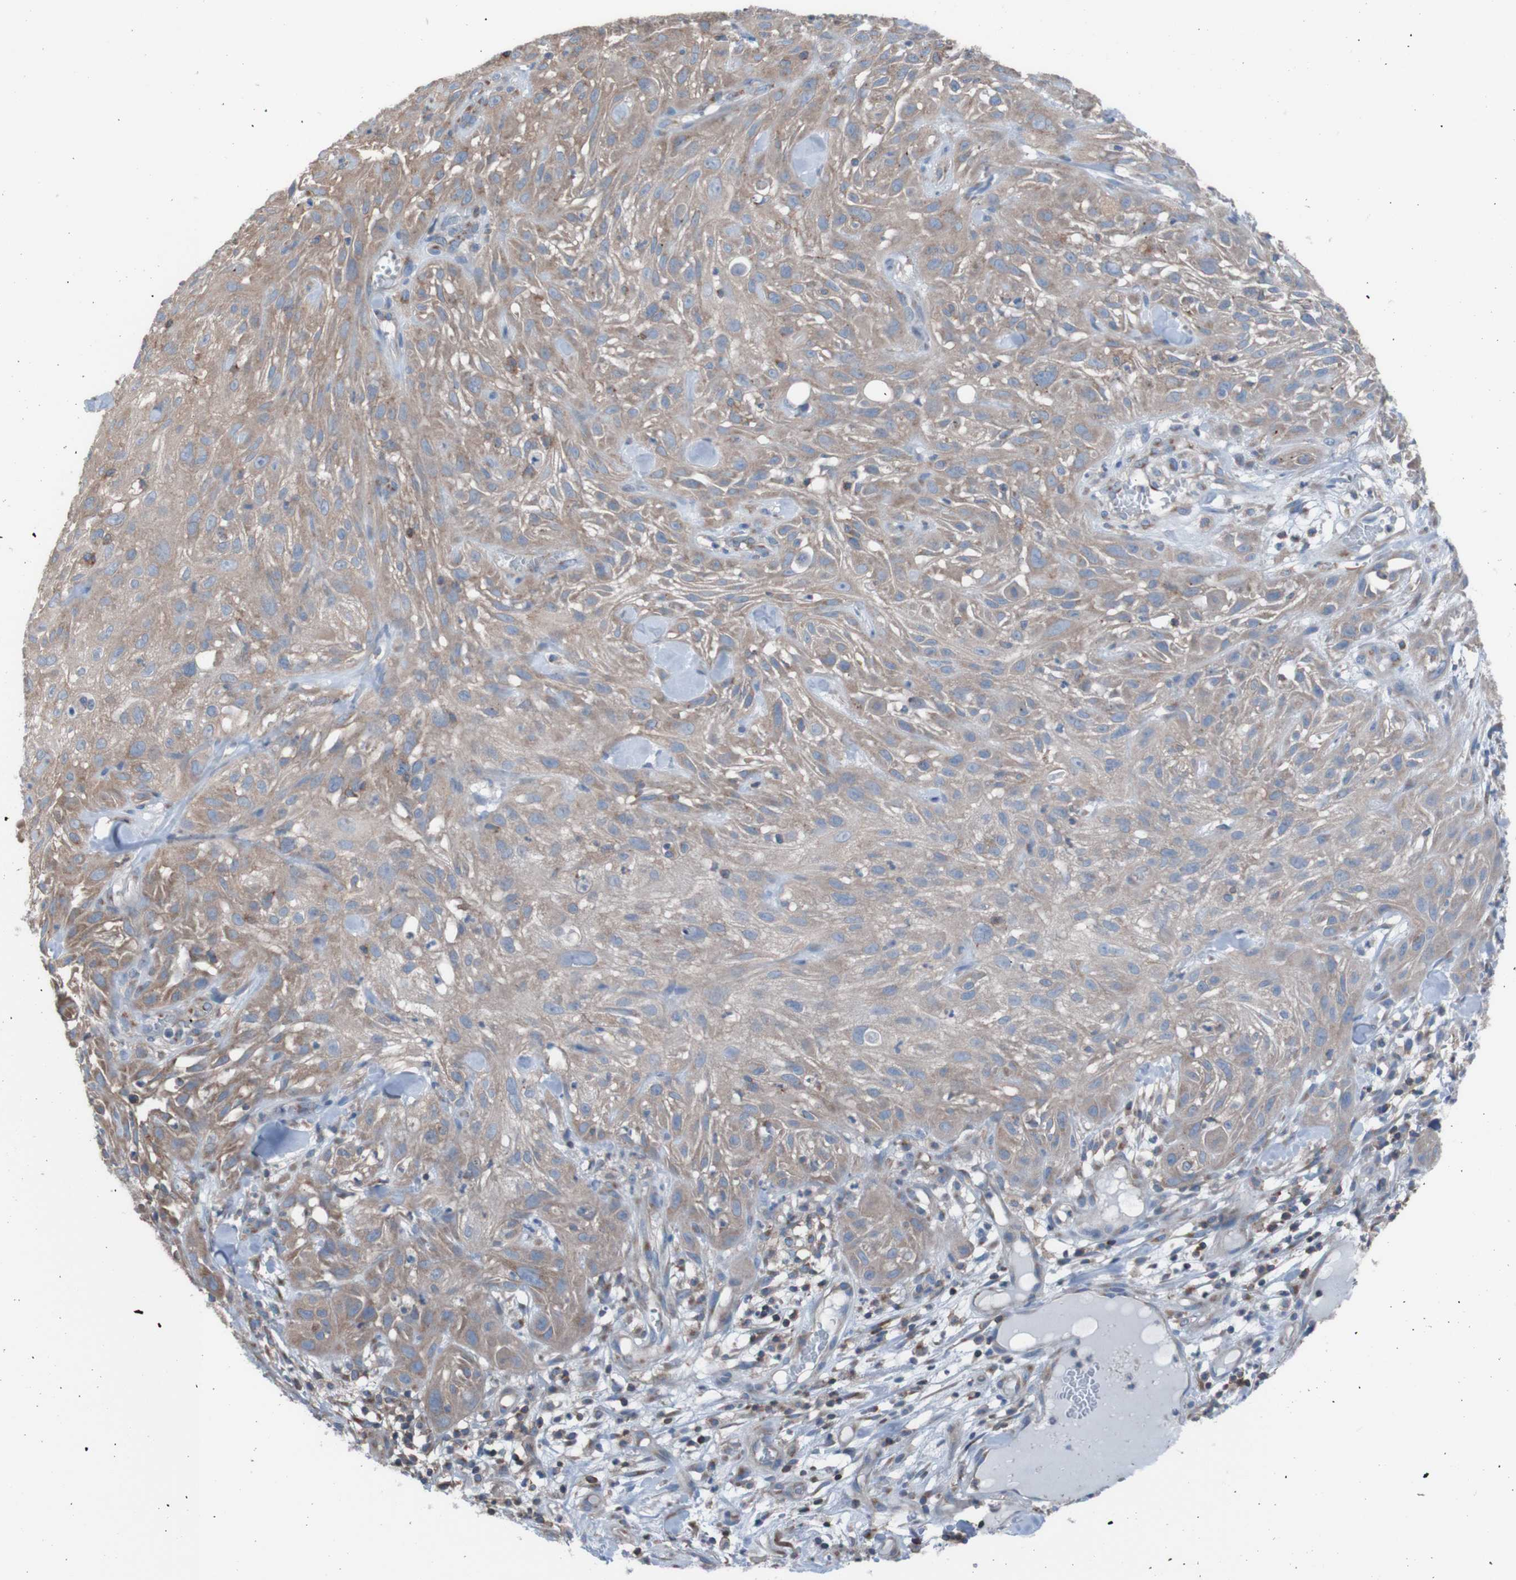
{"staining": {"intensity": "moderate", "quantity": "25%-75%", "location": "cytoplasmic/membranous"}, "tissue": "skin cancer", "cell_type": "Tumor cells", "image_type": "cancer", "snomed": [{"axis": "morphology", "description": "Squamous cell carcinoma, NOS"}, {"axis": "topography", "description": "Skin"}], "caption": "Skin squamous cell carcinoma was stained to show a protein in brown. There is medium levels of moderate cytoplasmic/membranous positivity in about 25%-75% of tumor cells.", "gene": "MINAR1", "patient": {"sex": "male", "age": 75}}